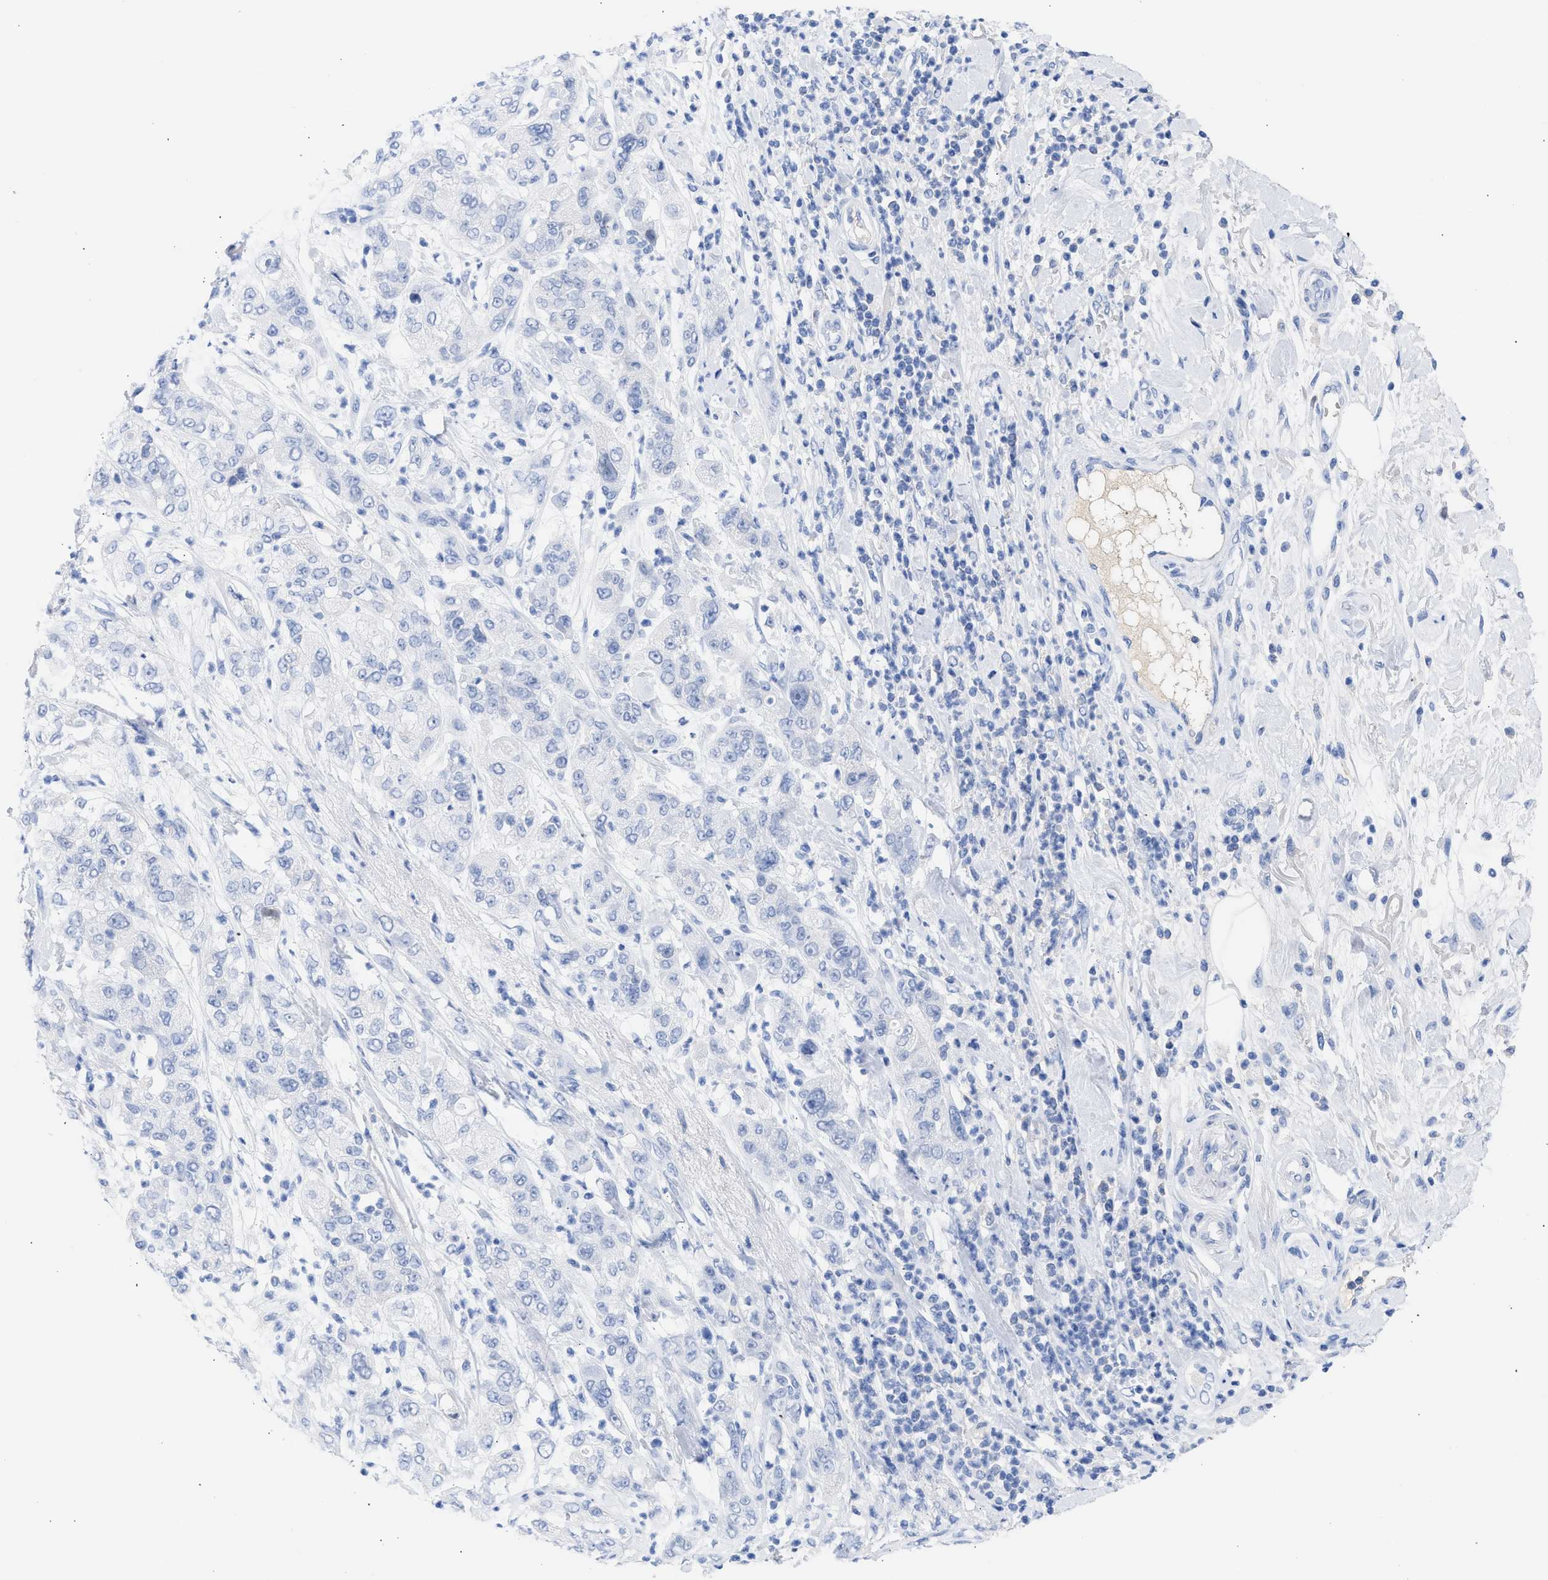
{"staining": {"intensity": "negative", "quantity": "none", "location": "none"}, "tissue": "pancreatic cancer", "cell_type": "Tumor cells", "image_type": "cancer", "snomed": [{"axis": "morphology", "description": "Adenocarcinoma, NOS"}, {"axis": "topography", "description": "Pancreas"}], "caption": "Micrograph shows no significant protein staining in tumor cells of adenocarcinoma (pancreatic). (DAB IHC visualized using brightfield microscopy, high magnification).", "gene": "RSPH1", "patient": {"sex": "female", "age": 78}}